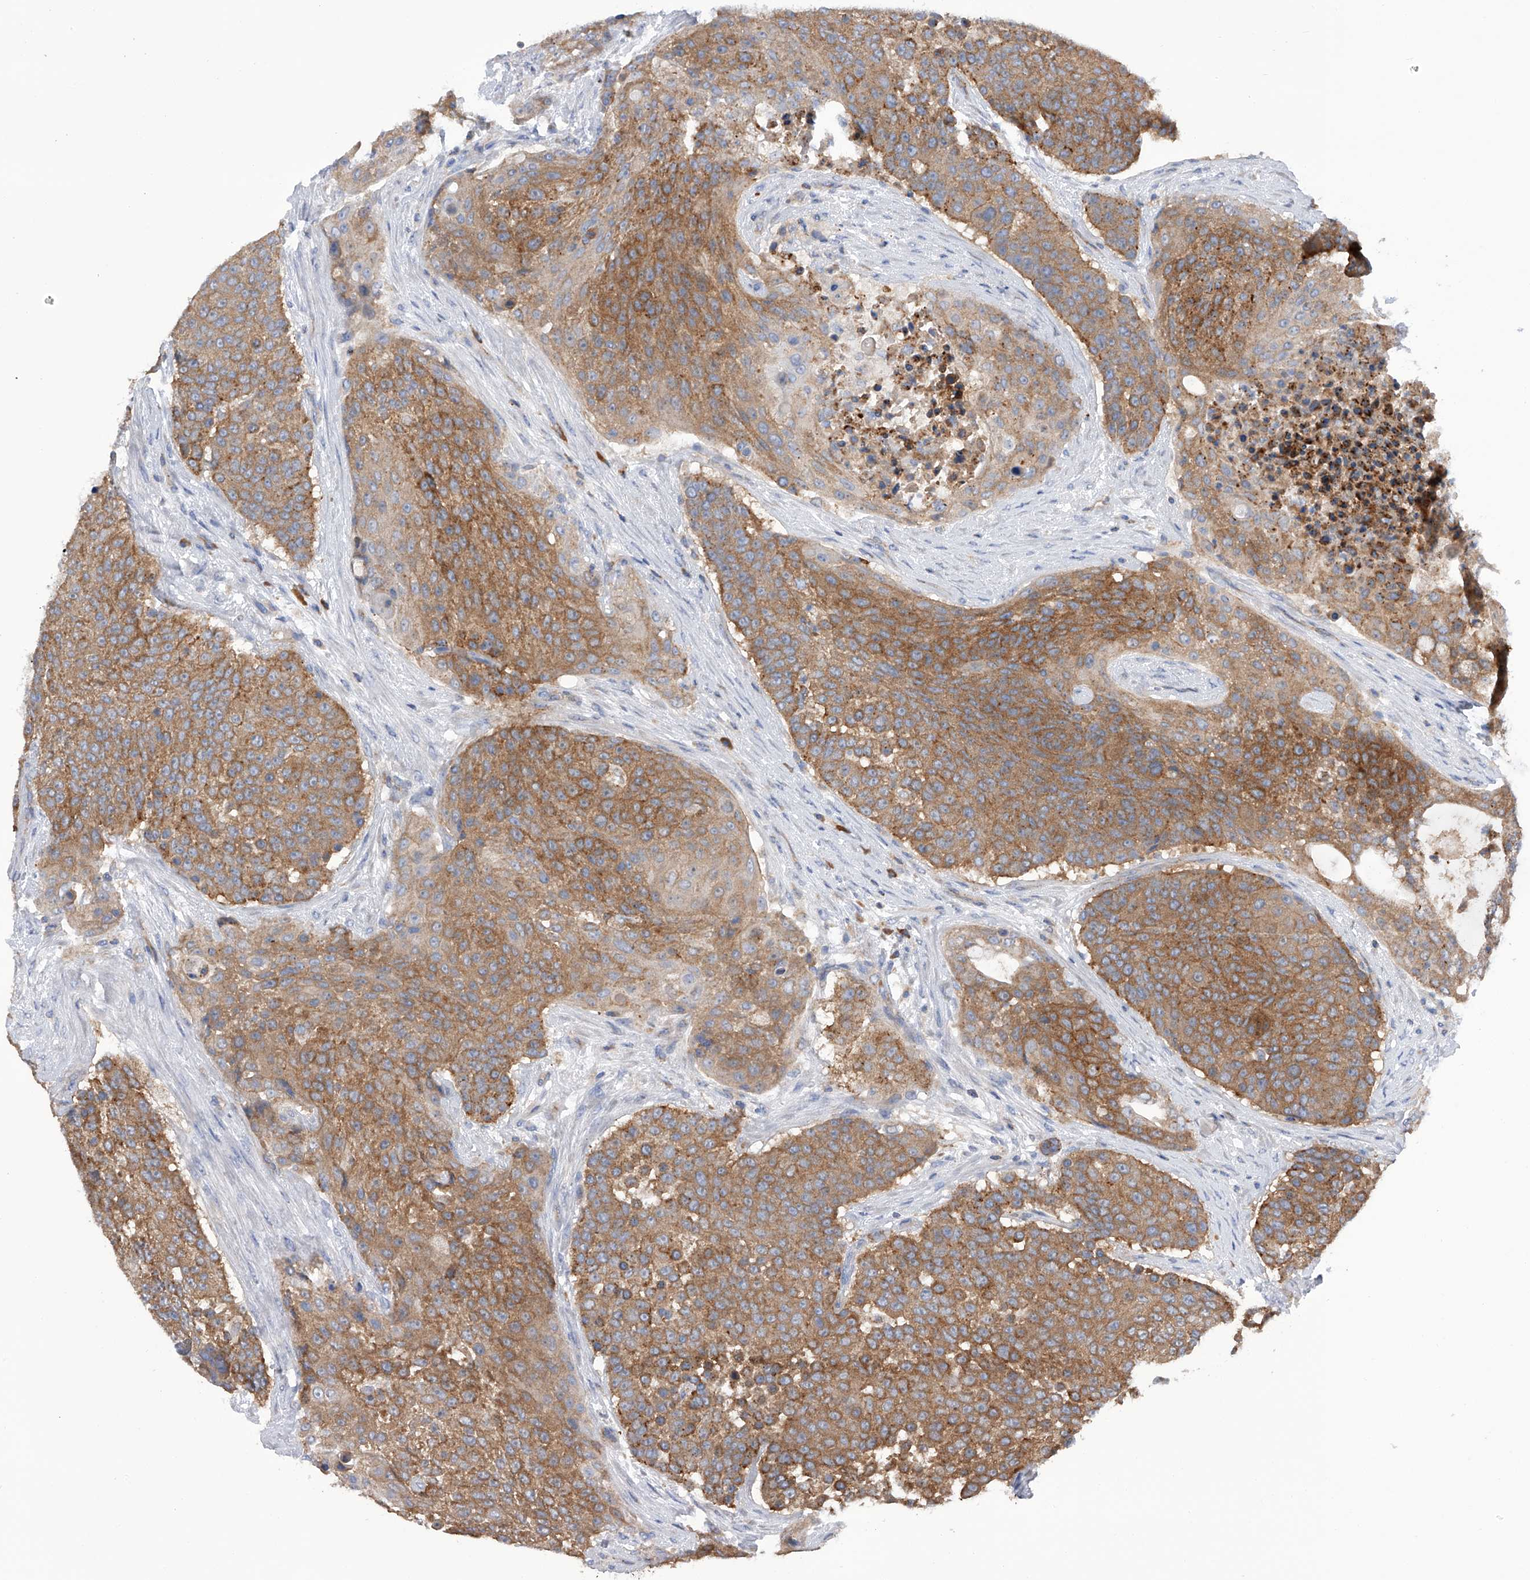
{"staining": {"intensity": "moderate", "quantity": ">75%", "location": "cytoplasmic/membranous"}, "tissue": "urothelial cancer", "cell_type": "Tumor cells", "image_type": "cancer", "snomed": [{"axis": "morphology", "description": "Urothelial carcinoma, High grade"}, {"axis": "topography", "description": "Urinary bladder"}], "caption": "High-power microscopy captured an IHC micrograph of urothelial cancer, revealing moderate cytoplasmic/membranous expression in about >75% of tumor cells. The protein is stained brown, and the nuclei are stained in blue (DAB IHC with brightfield microscopy, high magnification).", "gene": "MLYCD", "patient": {"sex": "female", "age": 63}}